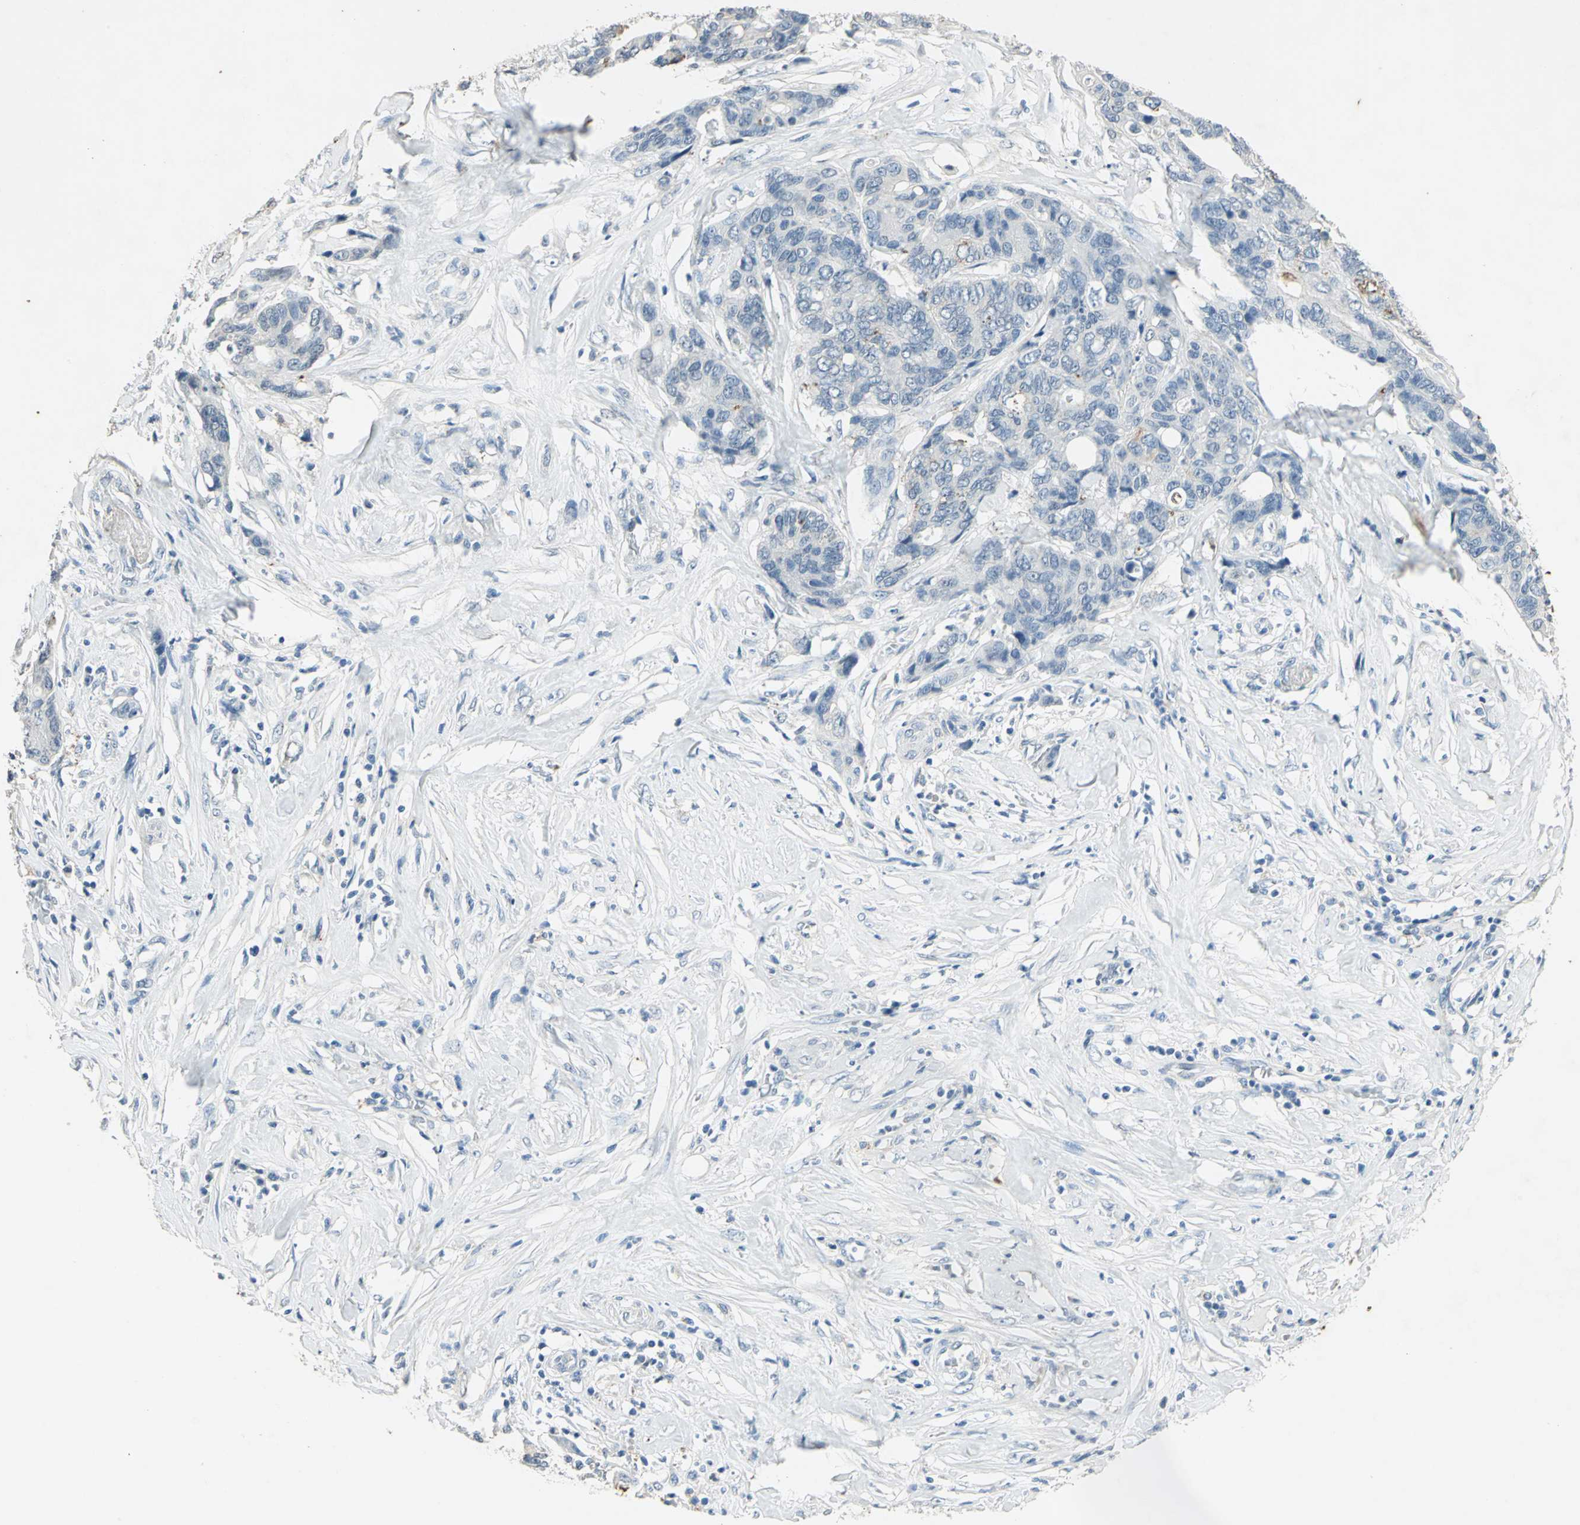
{"staining": {"intensity": "negative", "quantity": "none", "location": "none"}, "tissue": "colorectal cancer", "cell_type": "Tumor cells", "image_type": "cancer", "snomed": [{"axis": "morphology", "description": "Adenocarcinoma, NOS"}, {"axis": "topography", "description": "Rectum"}], "caption": "Adenocarcinoma (colorectal) was stained to show a protein in brown. There is no significant positivity in tumor cells.", "gene": "CAMK2B", "patient": {"sex": "male", "age": 55}}